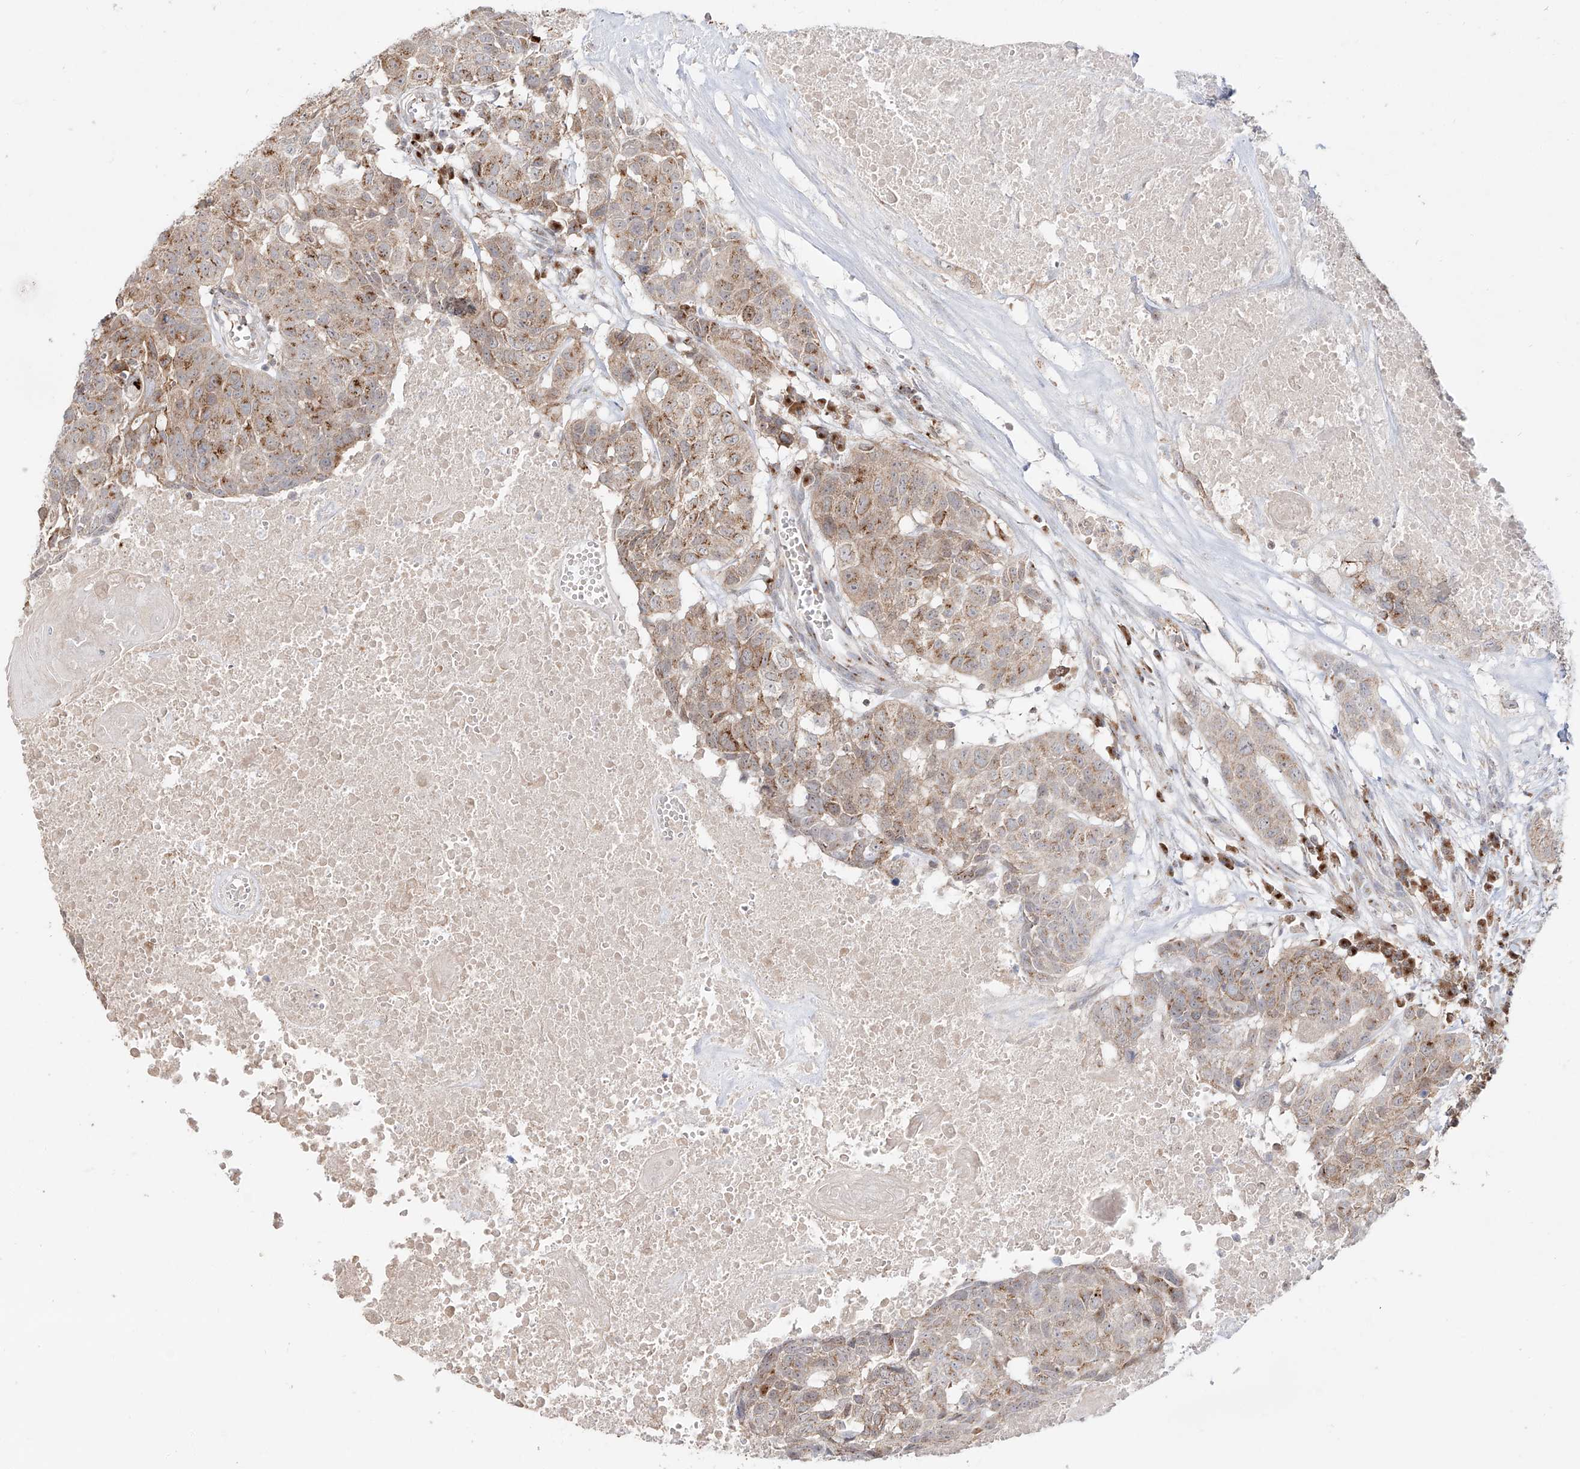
{"staining": {"intensity": "weak", "quantity": ">75%", "location": "cytoplasmic/membranous"}, "tissue": "head and neck cancer", "cell_type": "Tumor cells", "image_type": "cancer", "snomed": [{"axis": "morphology", "description": "Squamous cell carcinoma, NOS"}, {"axis": "topography", "description": "Head-Neck"}], "caption": "Head and neck squamous cell carcinoma tissue displays weak cytoplasmic/membranous expression in approximately >75% of tumor cells, visualized by immunohistochemistry.", "gene": "BSDC1", "patient": {"sex": "male", "age": 66}}